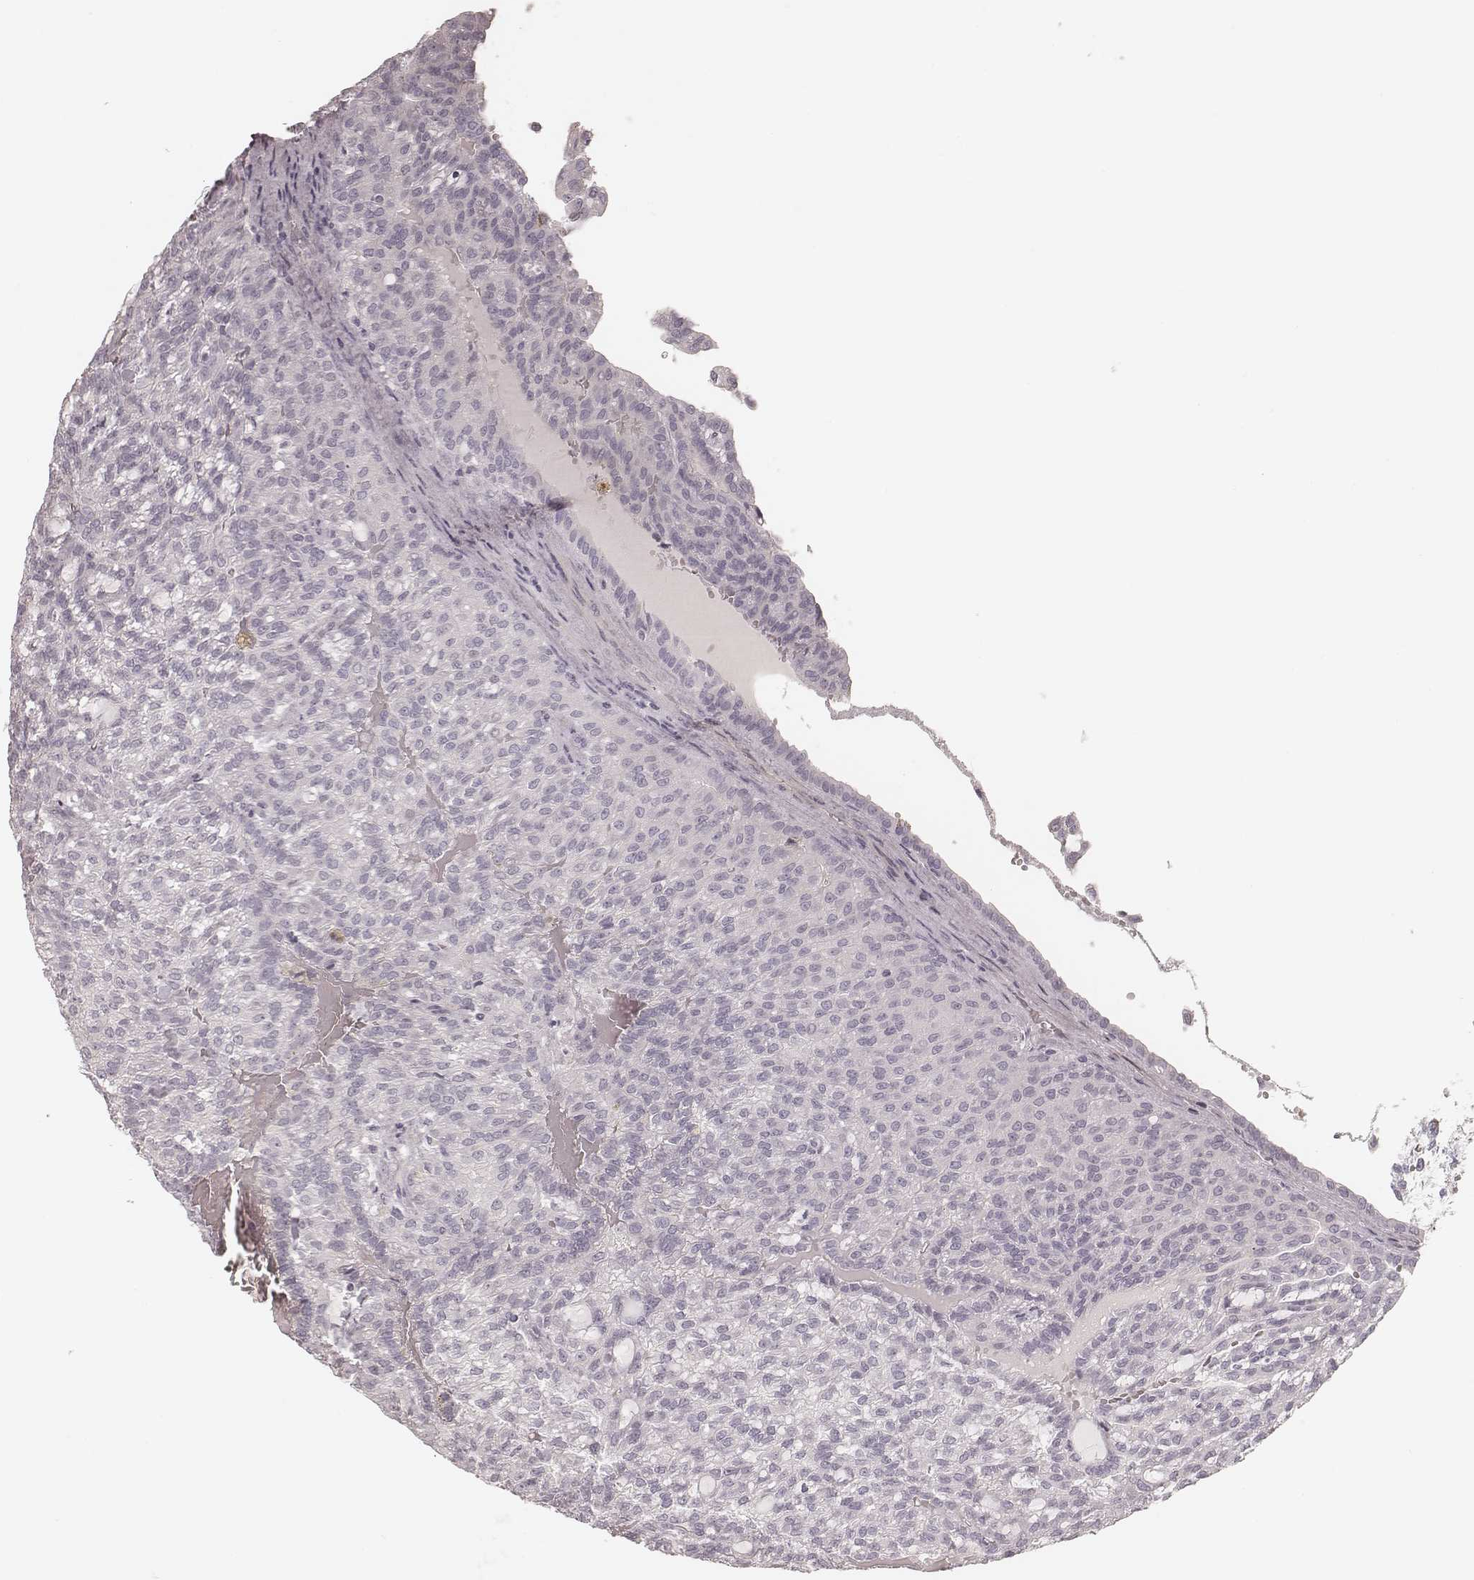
{"staining": {"intensity": "negative", "quantity": "none", "location": "none"}, "tissue": "renal cancer", "cell_type": "Tumor cells", "image_type": "cancer", "snomed": [{"axis": "morphology", "description": "Adenocarcinoma, NOS"}, {"axis": "topography", "description": "Kidney"}], "caption": "Immunohistochemical staining of human adenocarcinoma (renal) demonstrates no significant staining in tumor cells.", "gene": "SPATA24", "patient": {"sex": "male", "age": 63}}